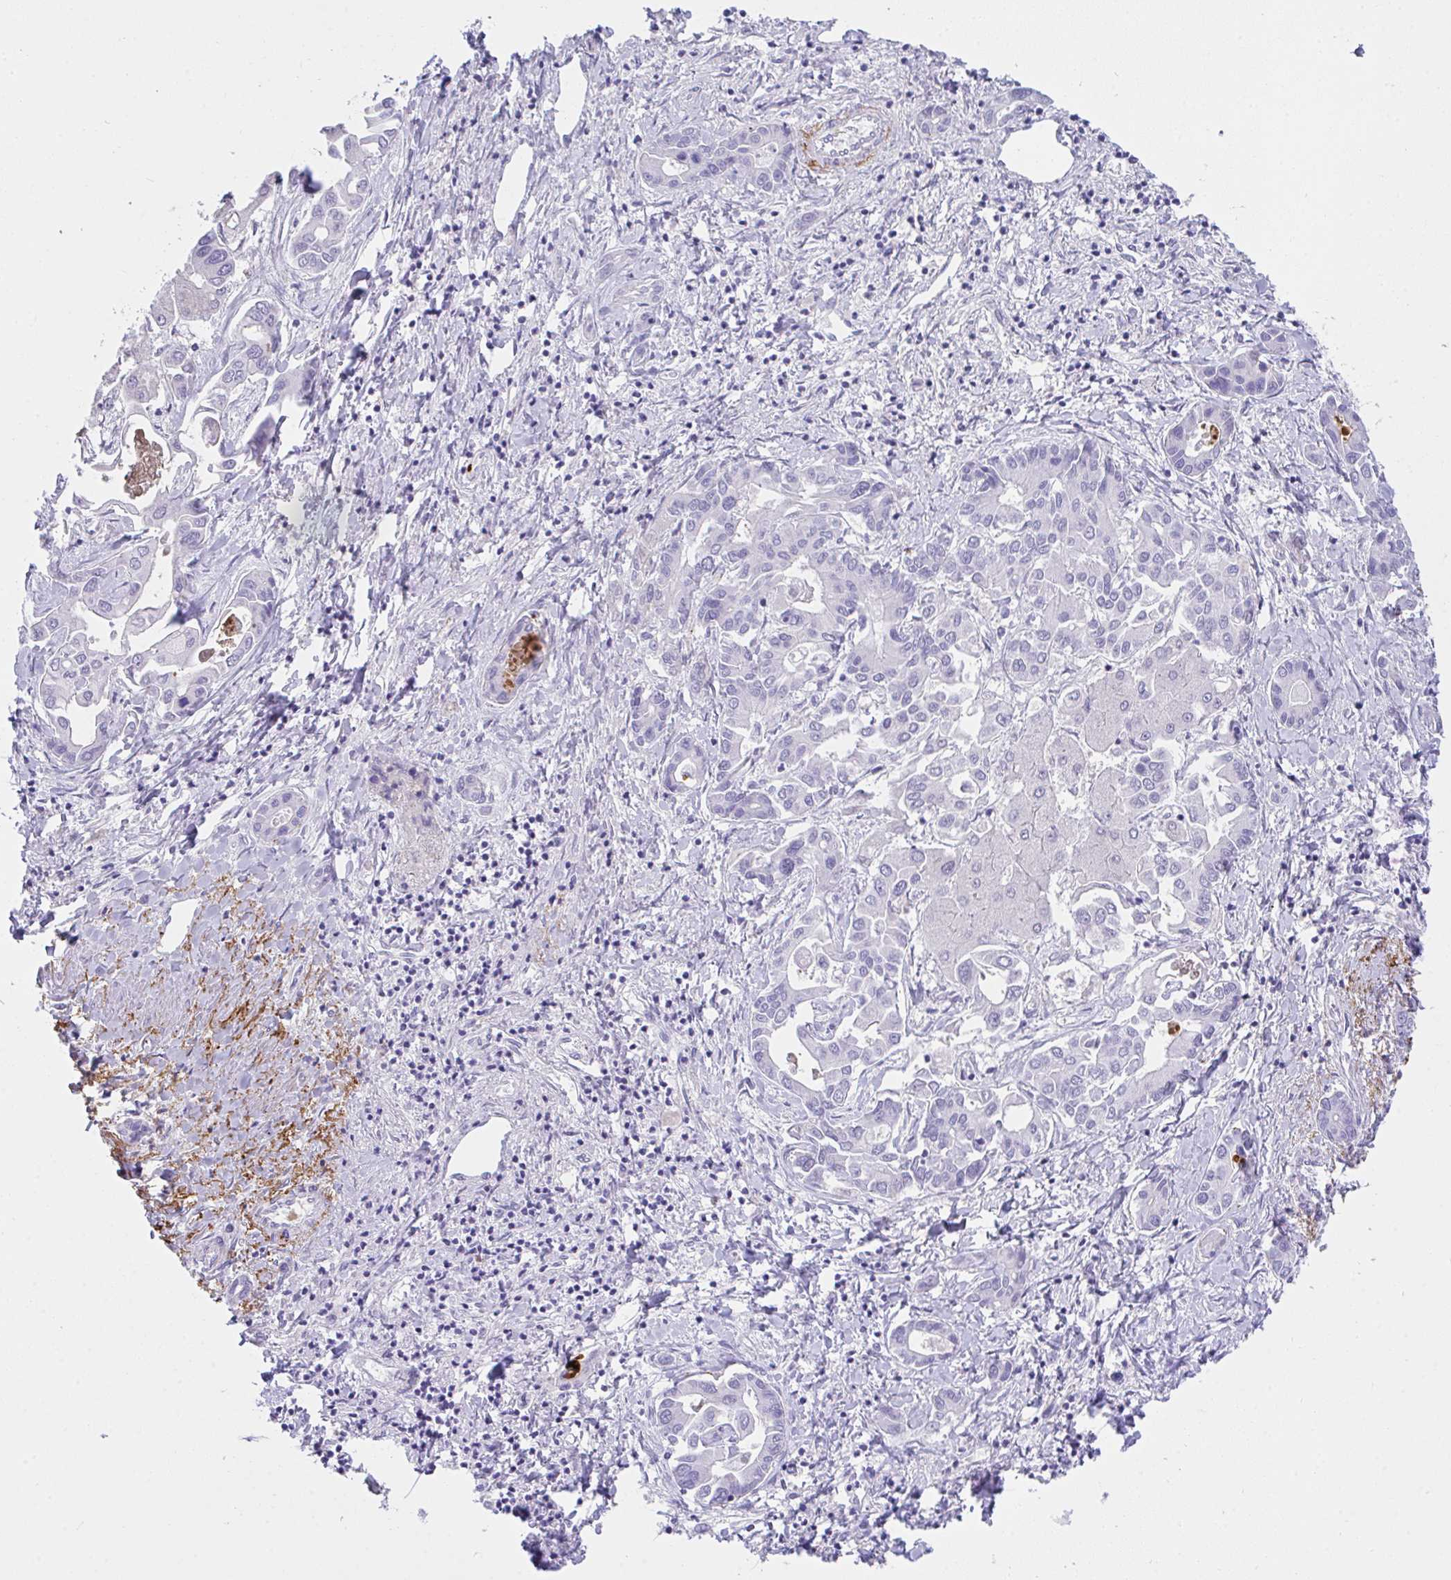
{"staining": {"intensity": "negative", "quantity": "none", "location": "none"}, "tissue": "liver cancer", "cell_type": "Tumor cells", "image_type": "cancer", "snomed": [{"axis": "morphology", "description": "Cholangiocarcinoma"}, {"axis": "topography", "description": "Liver"}], "caption": "This histopathology image is of liver cancer stained with immunohistochemistry (IHC) to label a protein in brown with the nuclei are counter-stained blue. There is no positivity in tumor cells.", "gene": "KMT2E", "patient": {"sex": "male", "age": 66}}